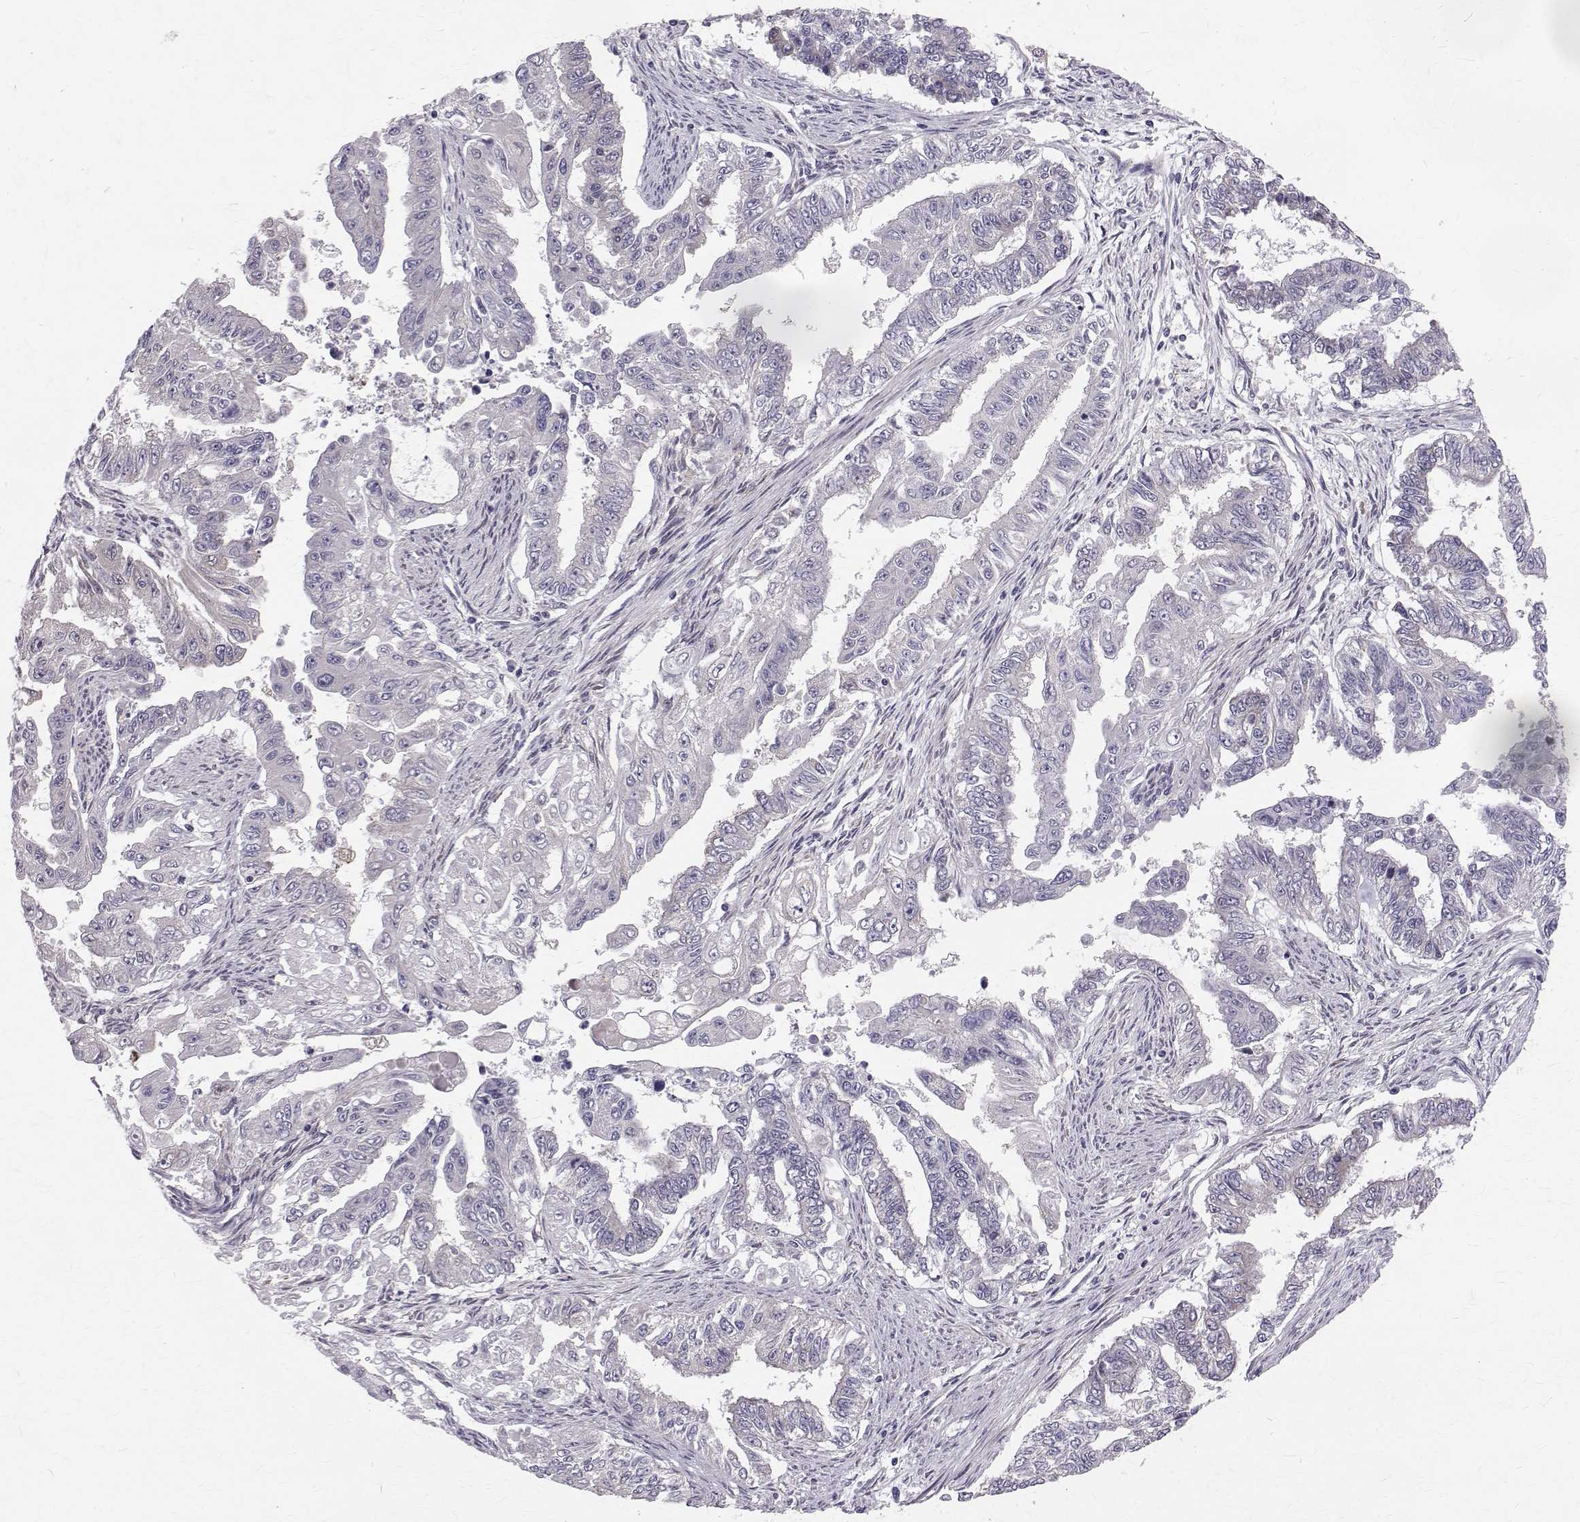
{"staining": {"intensity": "negative", "quantity": "none", "location": "none"}, "tissue": "endometrial cancer", "cell_type": "Tumor cells", "image_type": "cancer", "snomed": [{"axis": "morphology", "description": "Adenocarcinoma, NOS"}, {"axis": "topography", "description": "Uterus"}], "caption": "Endometrial cancer stained for a protein using immunohistochemistry (IHC) reveals no staining tumor cells.", "gene": "ARFGAP1", "patient": {"sex": "female", "age": 59}}